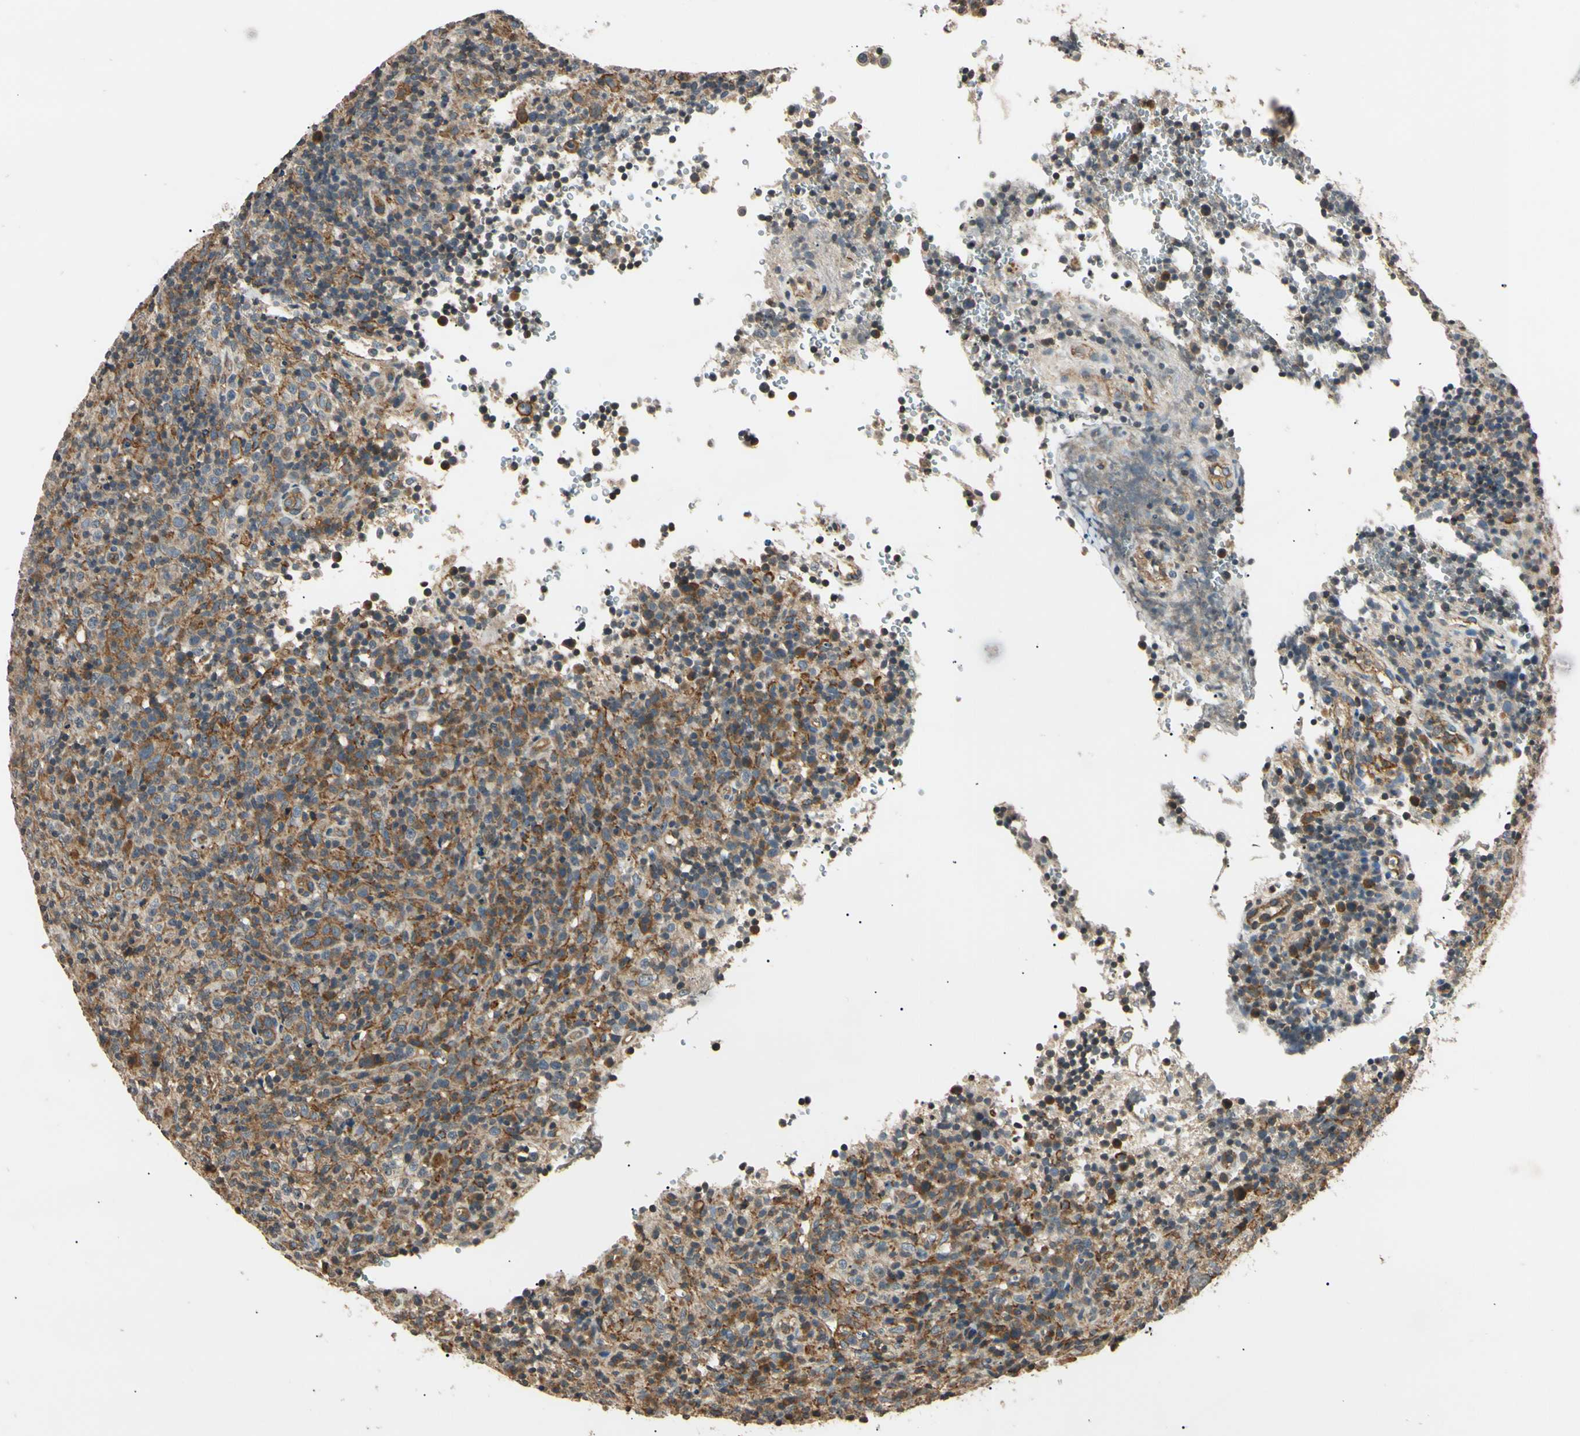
{"staining": {"intensity": "moderate", "quantity": "25%-75%", "location": "cytoplasmic/membranous"}, "tissue": "lymphoma", "cell_type": "Tumor cells", "image_type": "cancer", "snomed": [{"axis": "morphology", "description": "Malignant lymphoma, non-Hodgkin's type, High grade"}, {"axis": "topography", "description": "Lymph node"}], "caption": "High-magnification brightfield microscopy of malignant lymphoma, non-Hodgkin's type (high-grade) stained with DAB (3,3'-diaminobenzidine) (brown) and counterstained with hematoxylin (blue). tumor cells exhibit moderate cytoplasmic/membranous staining is seen in approximately25%-75% of cells. (Brightfield microscopy of DAB IHC at high magnification).", "gene": "EPN1", "patient": {"sex": "female", "age": 76}}